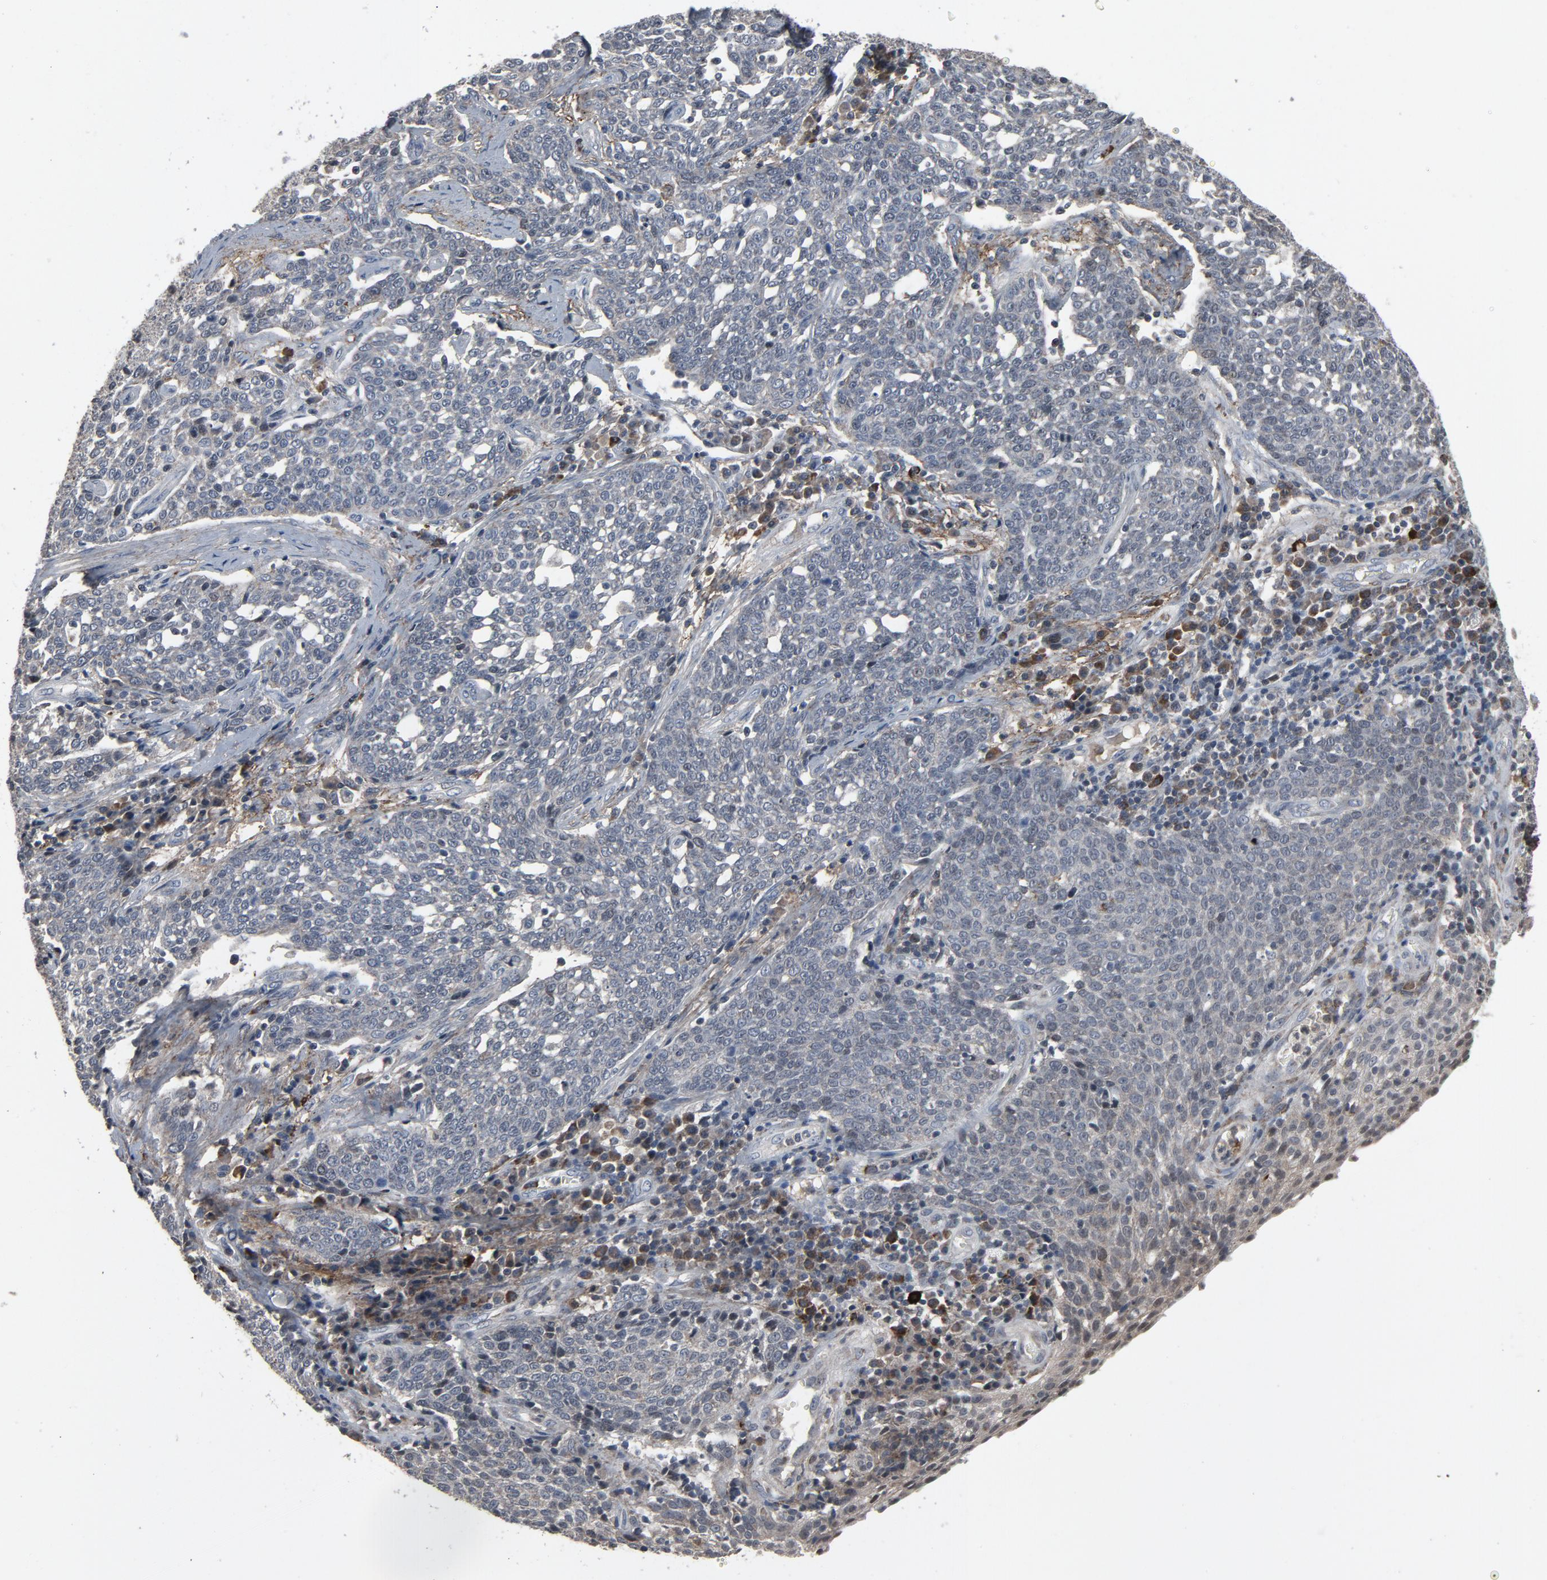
{"staining": {"intensity": "negative", "quantity": "none", "location": "none"}, "tissue": "cervical cancer", "cell_type": "Tumor cells", "image_type": "cancer", "snomed": [{"axis": "morphology", "description": "Squamous cell carcinoma, NOS"}, {"axis": "topography", "description": "Cervix"}], "caption": "Human squamous cell carcinoma (cervical) stained for a protein using immunohistochemistry displays no expression in tumor cells.", "gene": "PDZD4", "patient": {"sex": "female", "age": 34}}